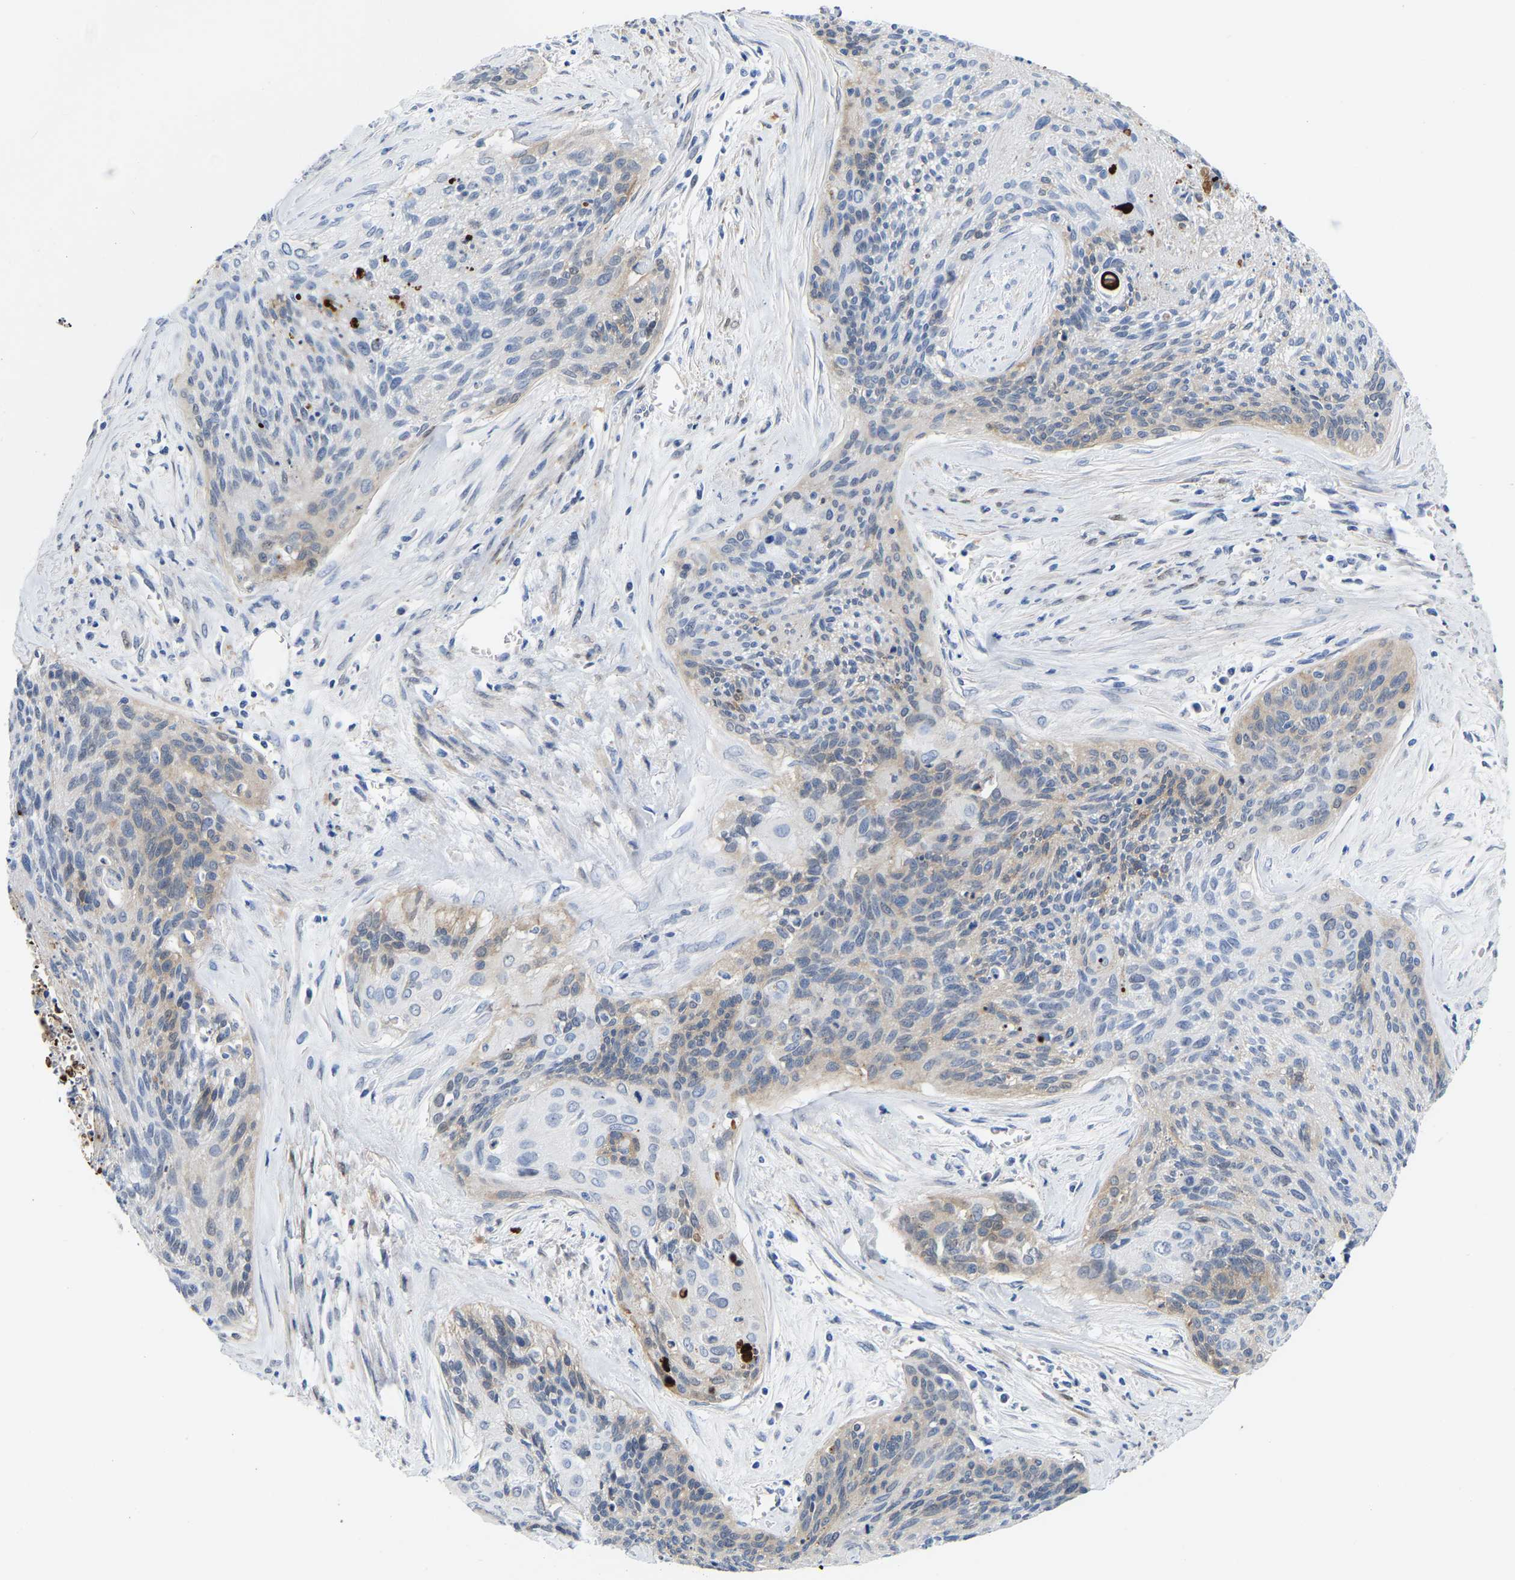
{"staining": {"intensity": "weak", "quantity": "25%-75%", "location": "cytoplasmic/membranous"}, "tissue": "cervical cancer", "cell_type": "Tumor cells", "image_type": "cancer", "snomed": [{"axis": "morphology", "description": "Squamous cell carcinoma, NOS"}, {"axis": "topography", "description": "Cervix"}], "caption": "Cervical cancer stained with DAB (3,3'-diaminobenzidine) immunohistochemistry displays low levels of weak cytoplasmic/membranous positivity in approximately 25%-75% of tumor cells.", "gene": "ABTB2", "patient": {"sex": "female", "age": 55}}